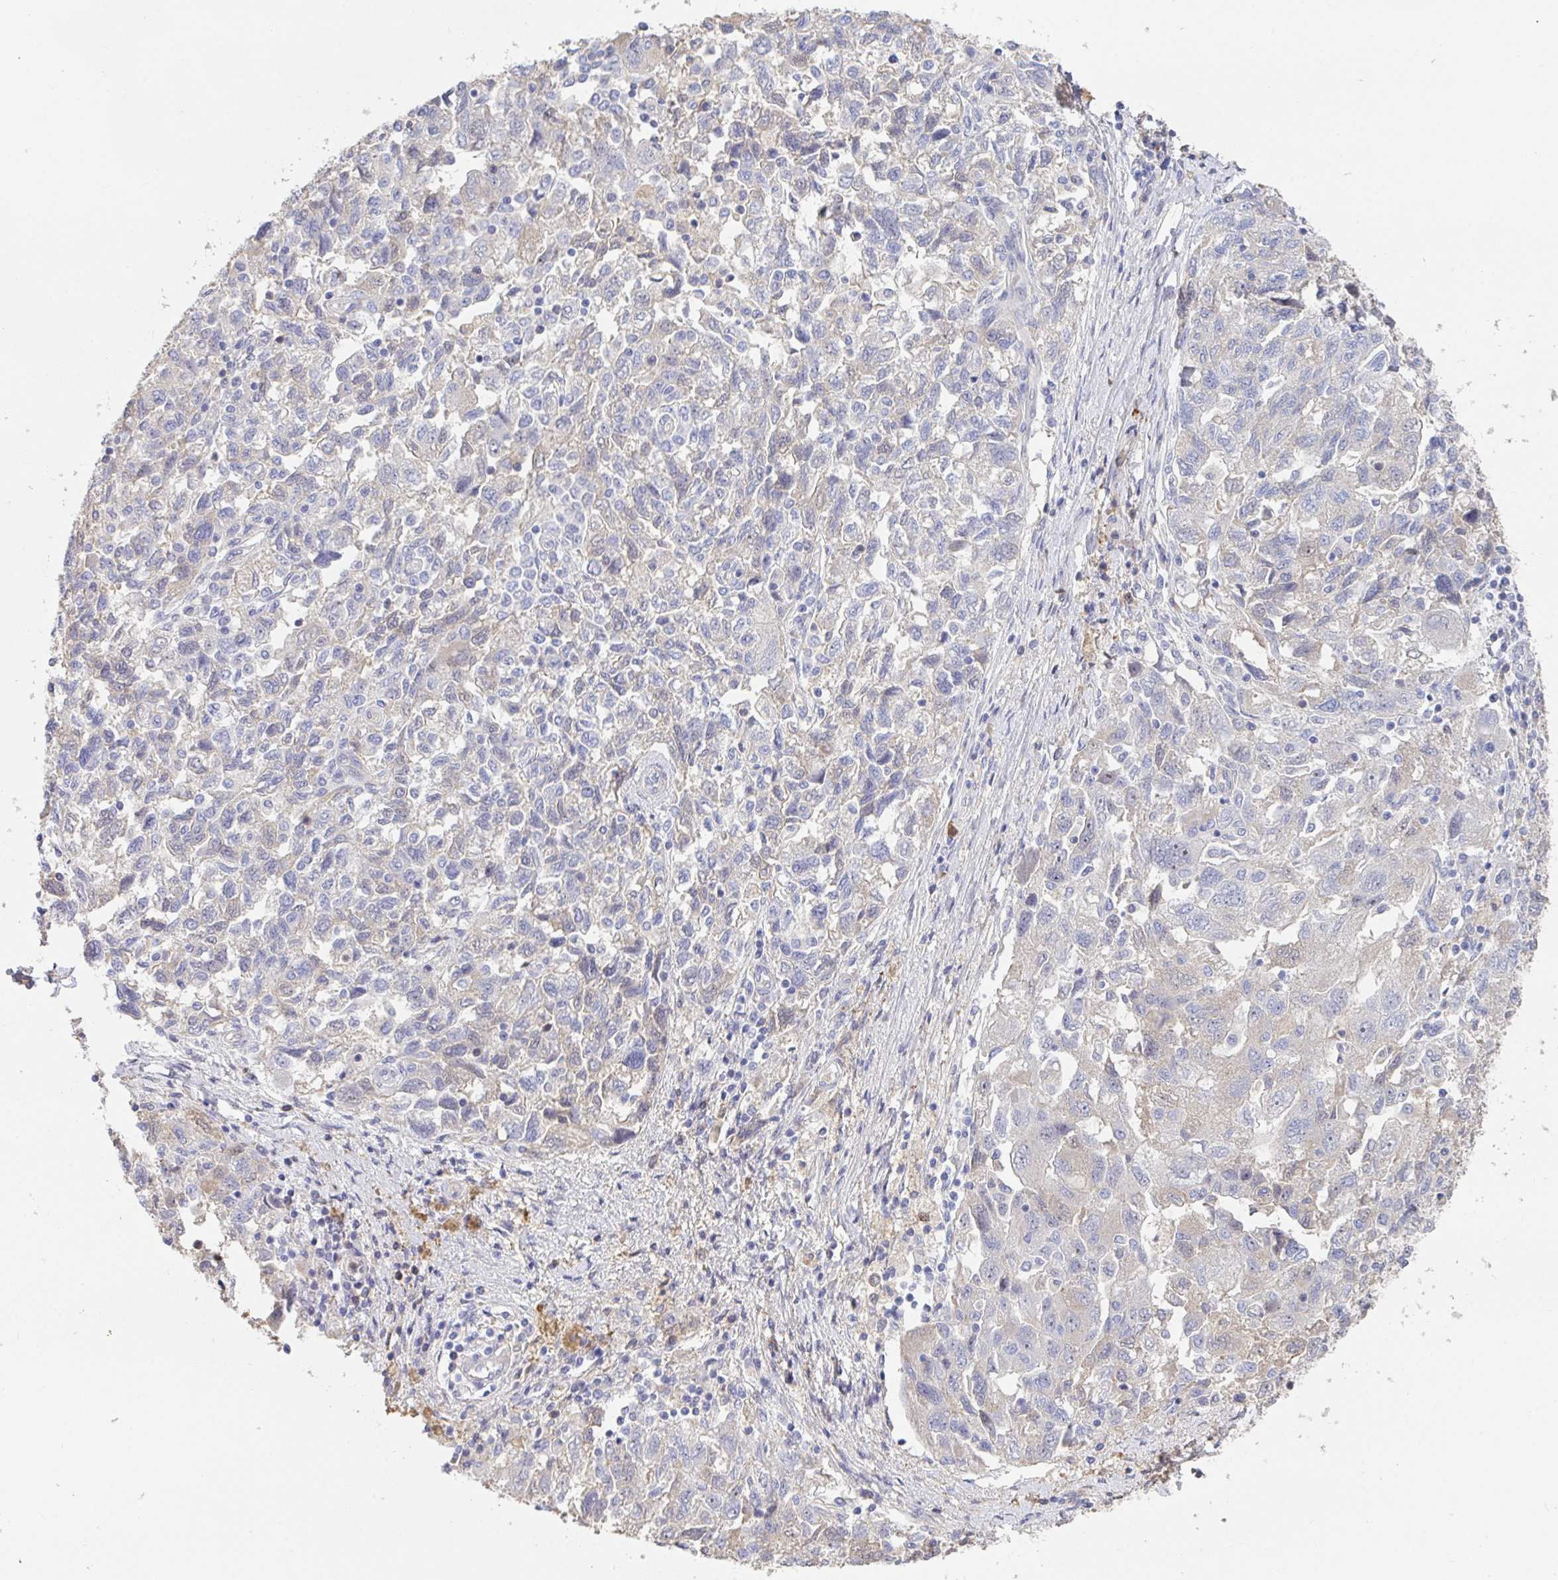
{"staining": {"intensity": "negative", "quantity": "none", "location": "none"}, "tissue": "ovarian cancer", "cell_type": "Tumor cells", "image_type": "cancer", "snomed": [{"axis": "morphology", "description": "Carcinoma, NOS"}, {"axis": "morphology", "description": "Cystadenocarcinoma, serous, NOS"}, {"axis": "topography", "description": "Ovary"}], "caption": "DAB immunohistochemical staining of ovarian serous cystadenocarcinoma demonstrates no significant positivity in tumor cells.", "gene": "ANO5", "patient": {"sex": "female", "age": 69}}